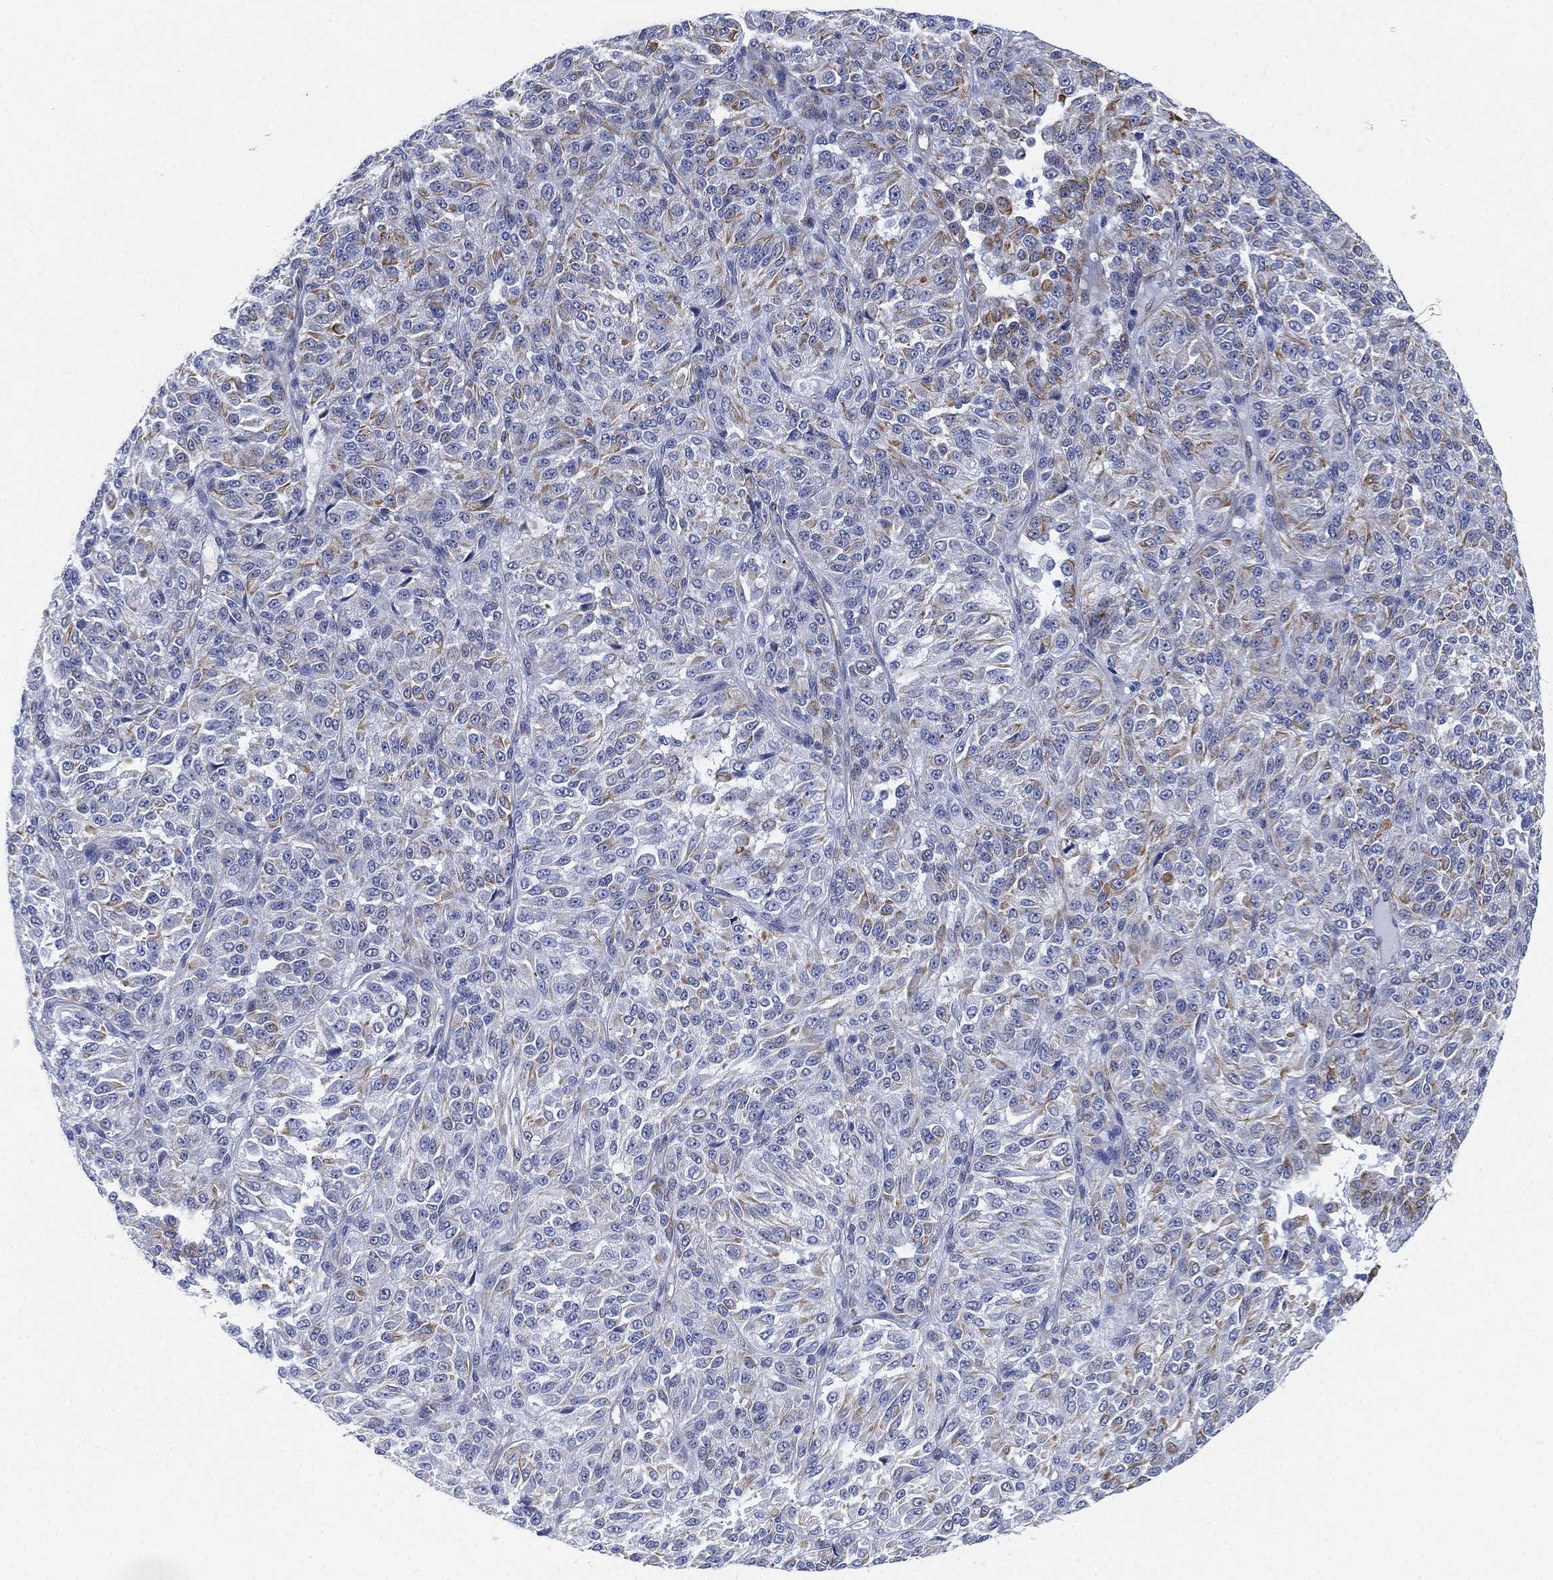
{"staining": {"intensity": "weak", "quantity": "<25%", "location": "cytoplasmic/membranous"}, "tissue": "melanoma", "cell_type": "Tumor cells", "image_type": "cancer", "snomed": [{"axis": "morphology", "description": "Malignant melanoma, Metastatic site"}, {"axis": "topography", "description": "Brain"}], "caption": "DAB (3,3'-diaminobenzidine) immunohistochemical staining of human malignant melanoma (metastatic site) exhibits no significant expression in tumor cells.", "gene": "PSKH2", "patient": {"sex": "female", "age": 56}}